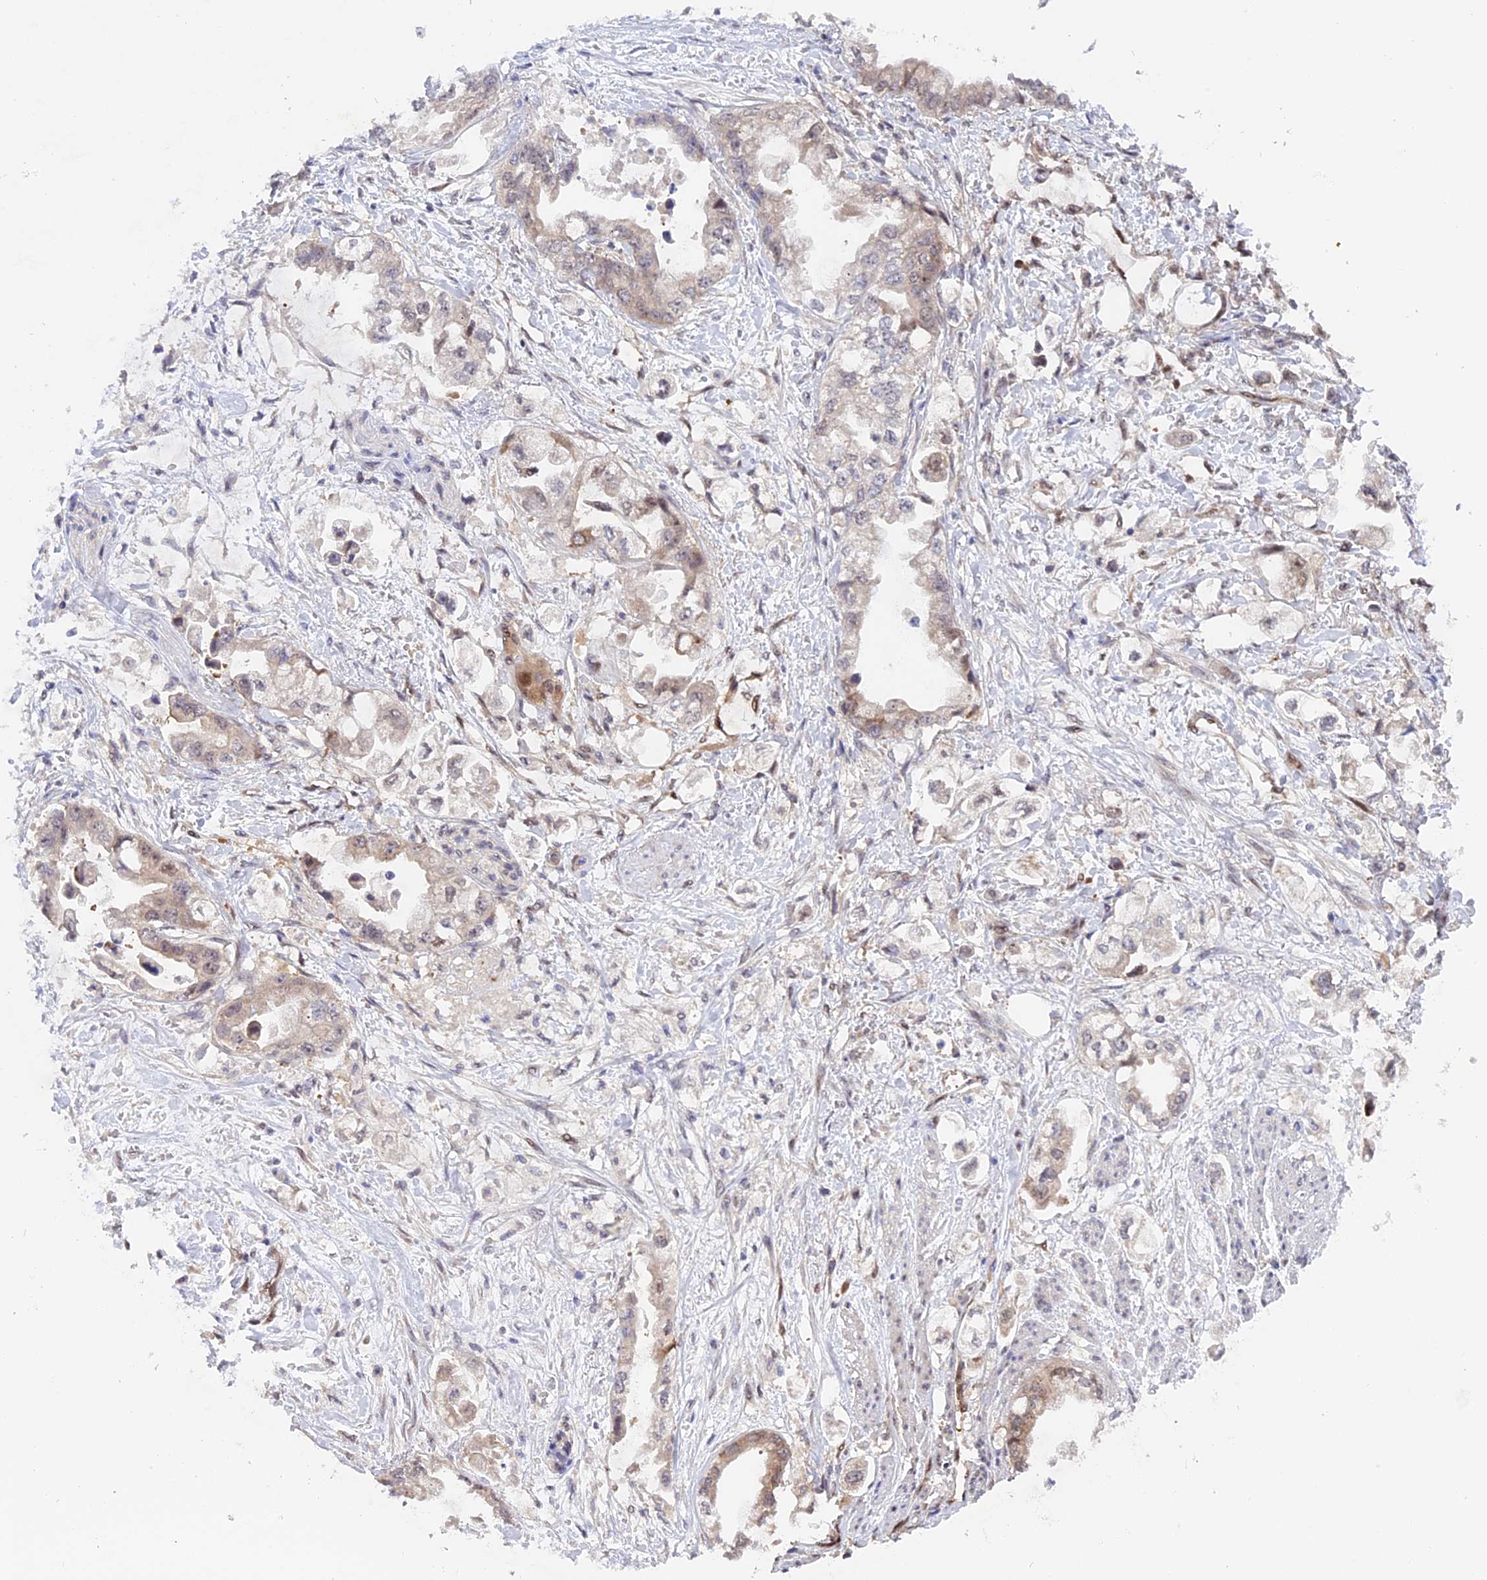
{"staining": {"intensity": "negative", "quantity": "none", "location": "none"}, "tissue": "stomach cancer", "cell_type": "Tumor cells", "image_type": "cancer", "snomed": [{"axis": "morphology", "description": "Adenocarcinoma, NOS"}, {"axis": "topography", "description": "Stomach"}], "caption": "The image exhibits no staining of tumor cells in stomach cancer. The staining was performed using DAB (3,3'-diaminobenzidine) to visualize the protein expression in brown, while the nuclei were stained in blue with hematoxylin (Magnification: 20x).", "gene": "ZNF428", "patient": {"sex": "male", "age": 62}}